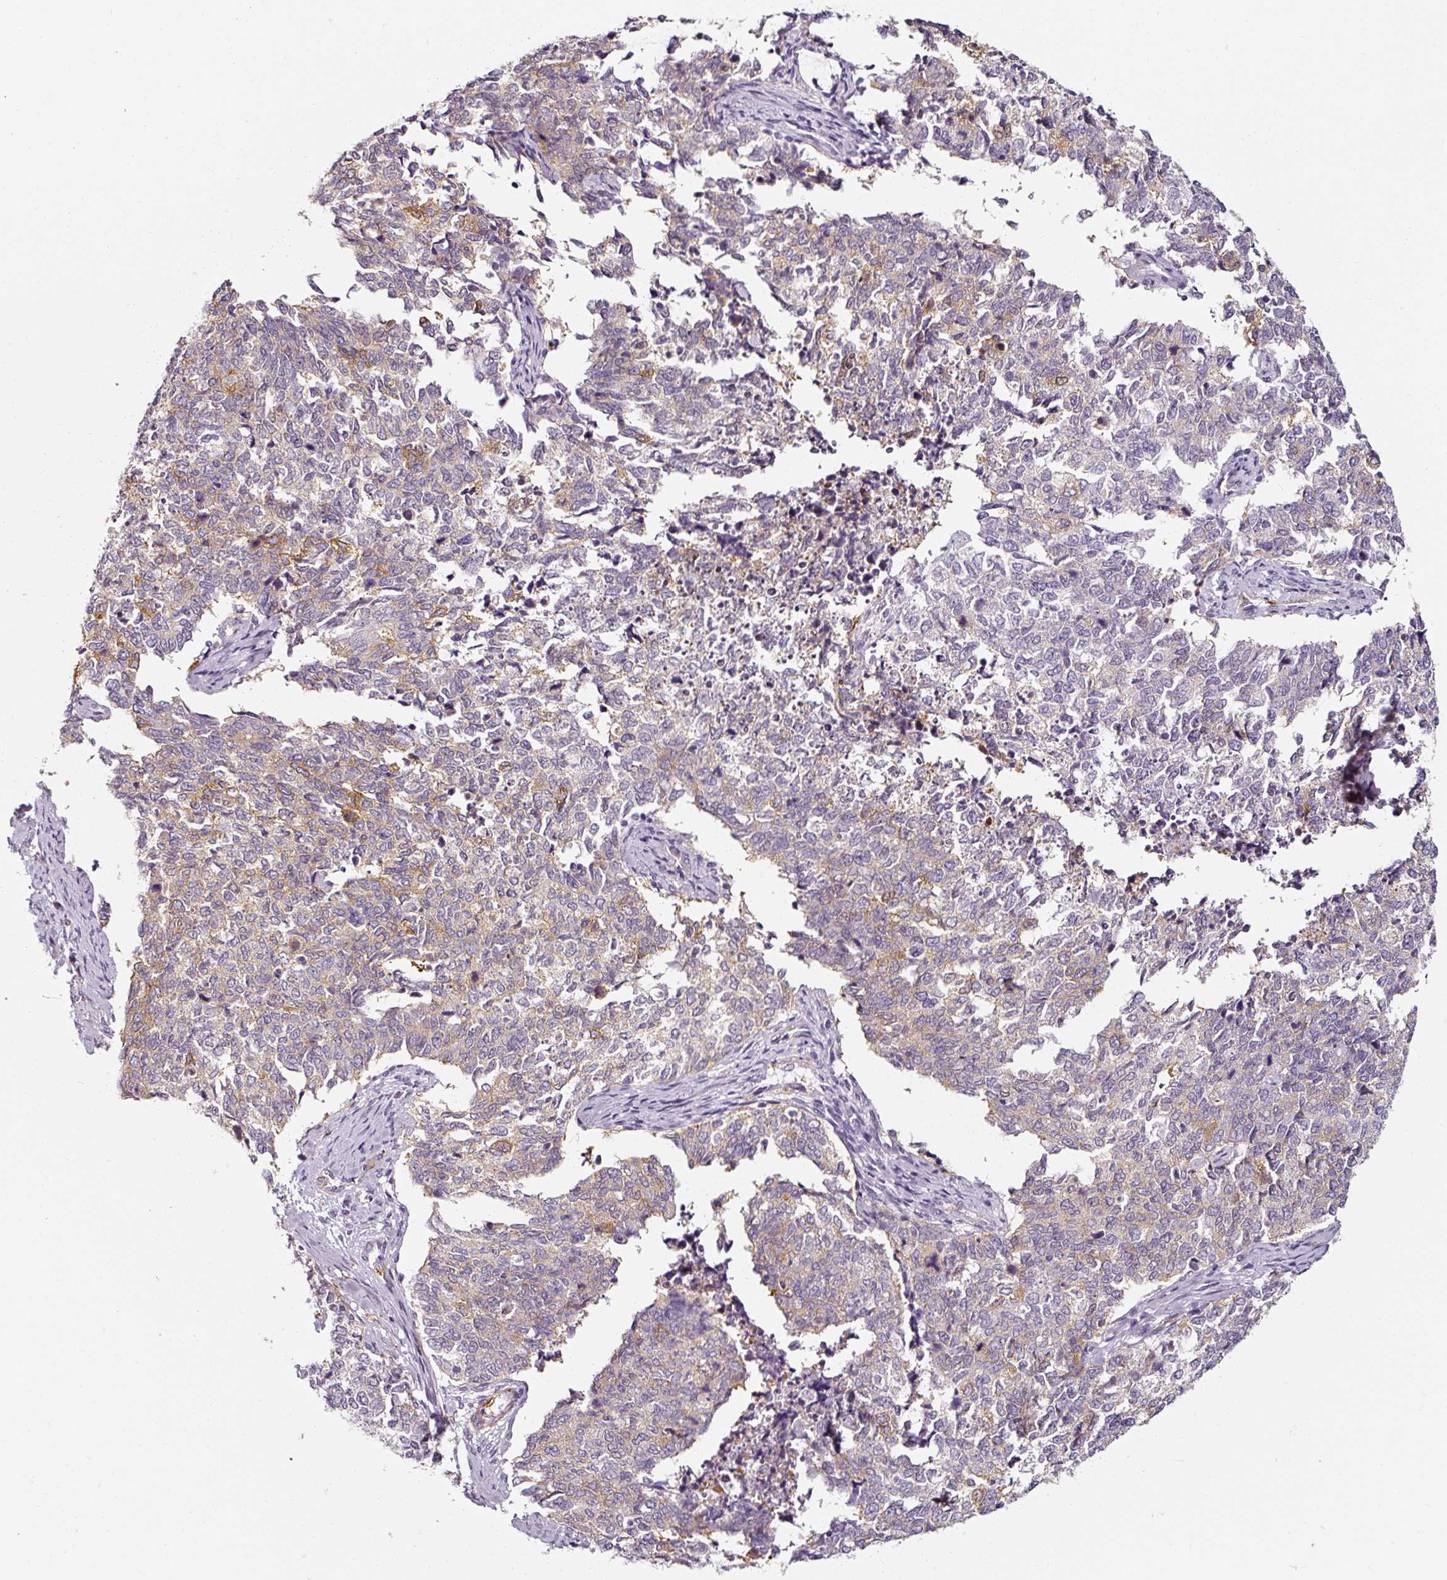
{"staining": {"intensity": "weak", "quantity": "25%-75%", "location": "cytoplasmic/membranous"}, "tissue": "cervical cancer", "cell_type": "Tumor cells", "image_type": "cancer", "snomed": [{"axis": "morphology", "description": "Squamous cell carcinoma, NOS"}, {"axis": "topography", "description": "Cervix"}], "caption": "DAB (3,3'-diaminobenzidine) immunohistochemical staining of human cervical cancer demonstrates weak cytoplasmic/membranous protein expression in approximately 25%-75% of tumor cells.", "gene": "CAP2", "patient": {"sex": "female", "age": 63}}